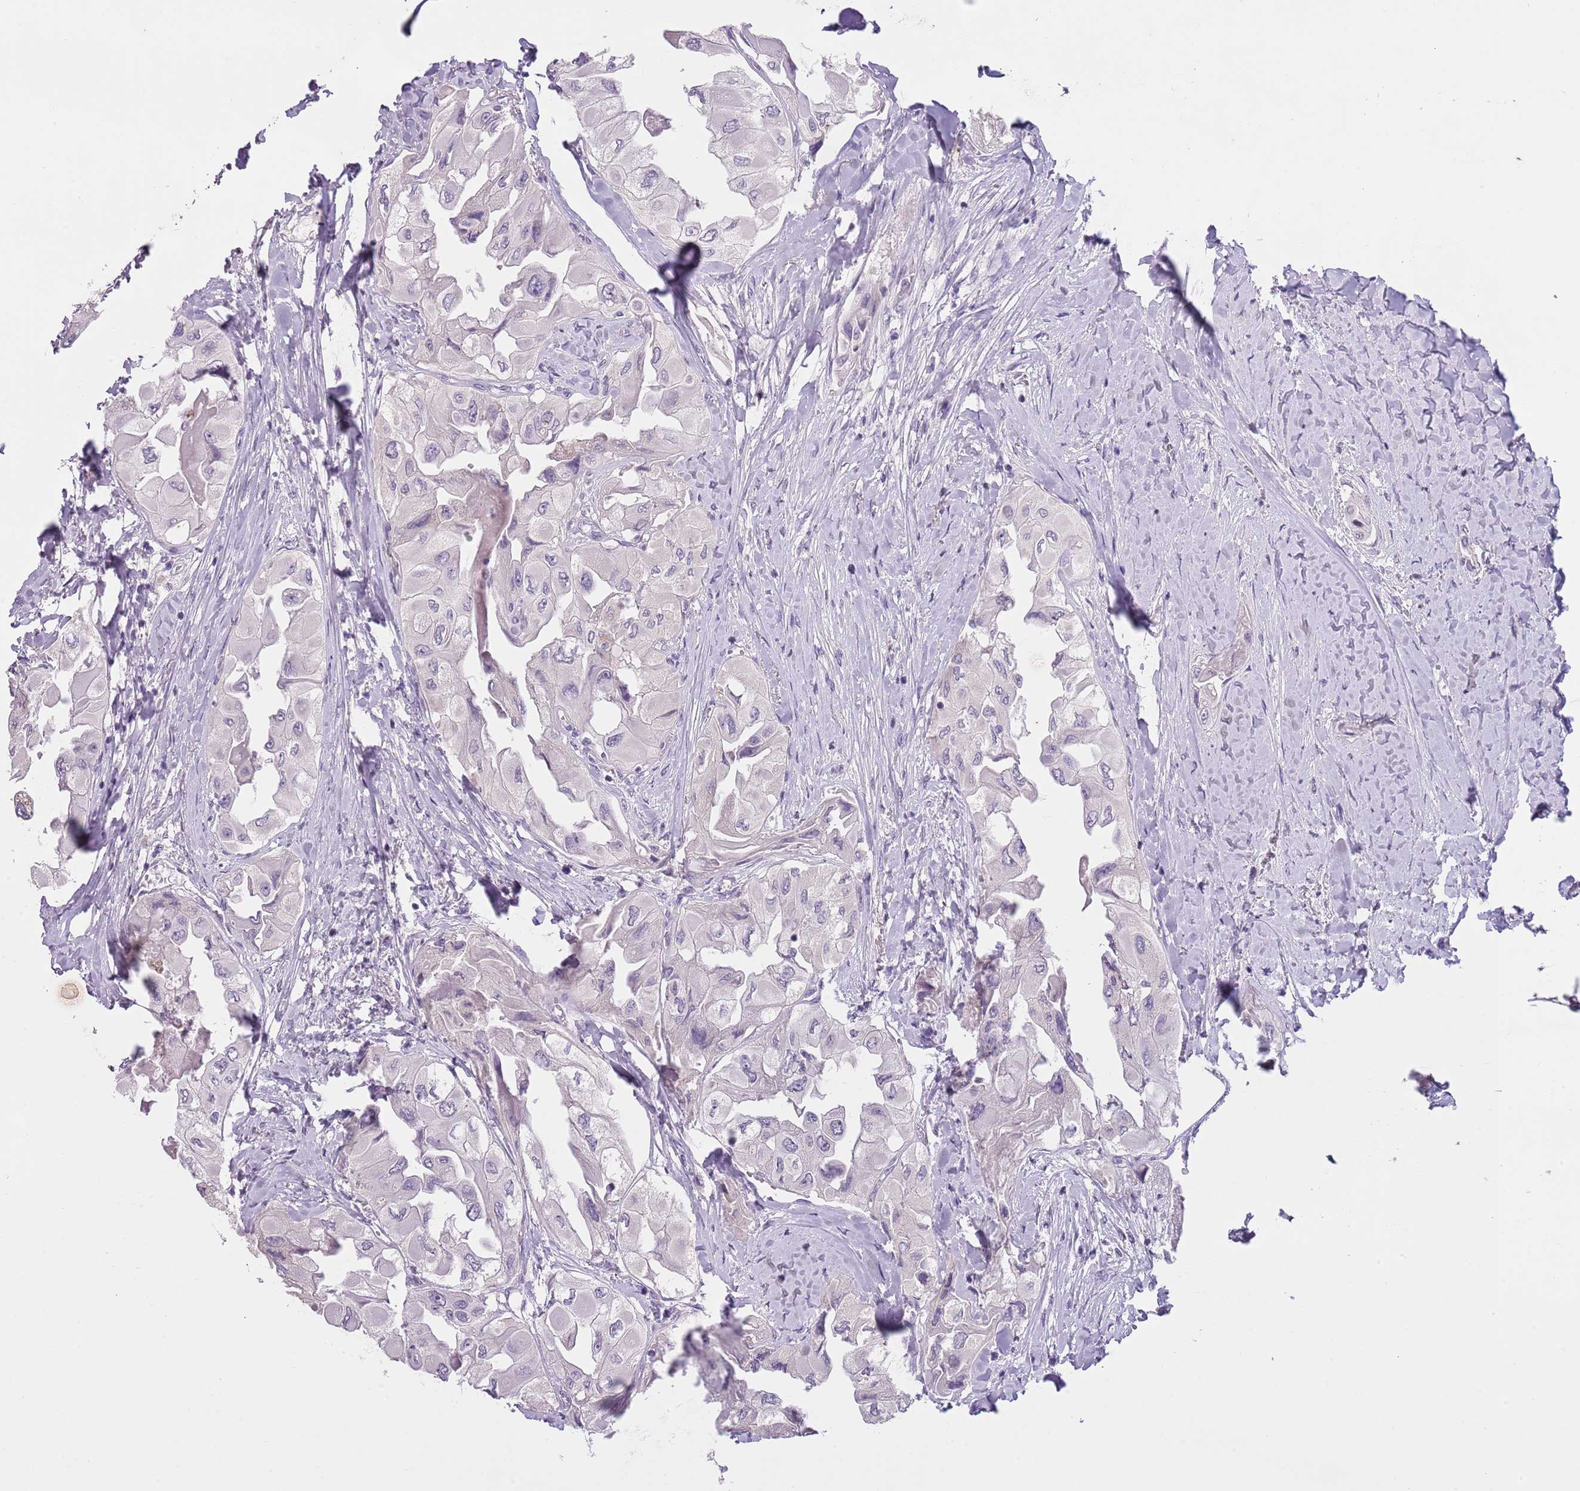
{"staining": {"intensity": "negative", "quantity": "none", "location": "none"}, "tissue": "thyroid cancer", "cell_type": "Tumor cells", "image_type": "cancer", "snomed": [{"axis": "morphology", "description": "Normal tissue, NOS"}, {"axis": "morphology", "description": "Papillary adenocarcinoma, NOS"}, {"axis": "topography", "description": "Thyroid gland"}], "caption": "Micrograph shows no significant protein expression in tumor cells of thyroid cancer (papillary adenocarcinoma). (DAB immunohistochemistry with hematoxylin counter stain).", "gene": "SLC35E3", "patient": {"sex": "female", "age": 59}}